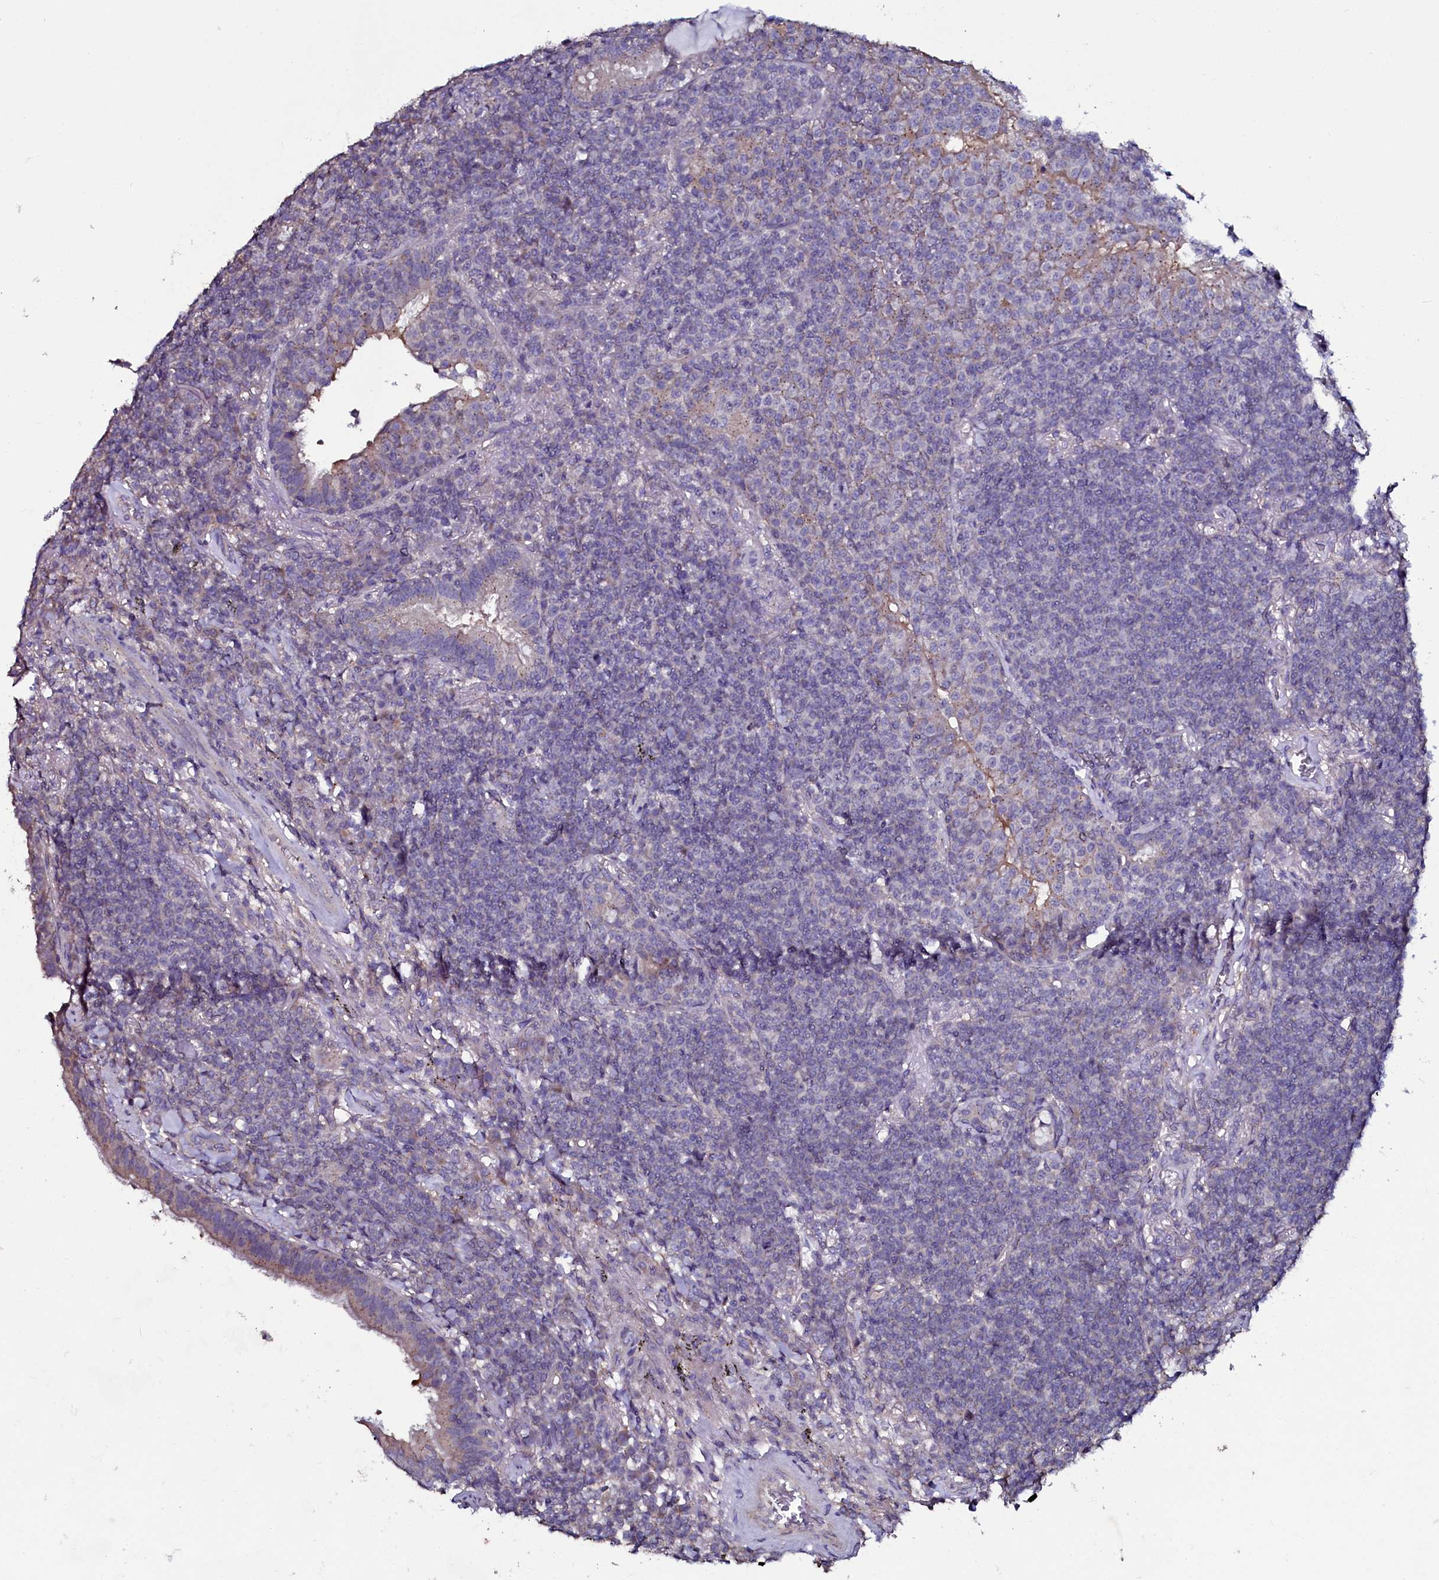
{"staining": {"intensity": "negative", "quantity": "none", "location": "none"}, "tissue": "lymphoma", "cell_type": "Tumor cells", "image_type": "cancer", "snomed": [{"axis": "morphology", "description": "Malignant lymphoma, non-Hodgkin's type, Low grade"}, {"axis": "topography", "description": "Lung"}], "caption": "A photomicrograph of human low-grade malignant lymphoma, non-Hodgkin's type is negative for staining in tumor cells. The staining is performed using DAB (3,3'-diaminobenzidine) brown chromogen with nuclei counter-stained in using hematoxylin.", "gene": "USPL1", "patient": {"sex": "female", "age": 71}}